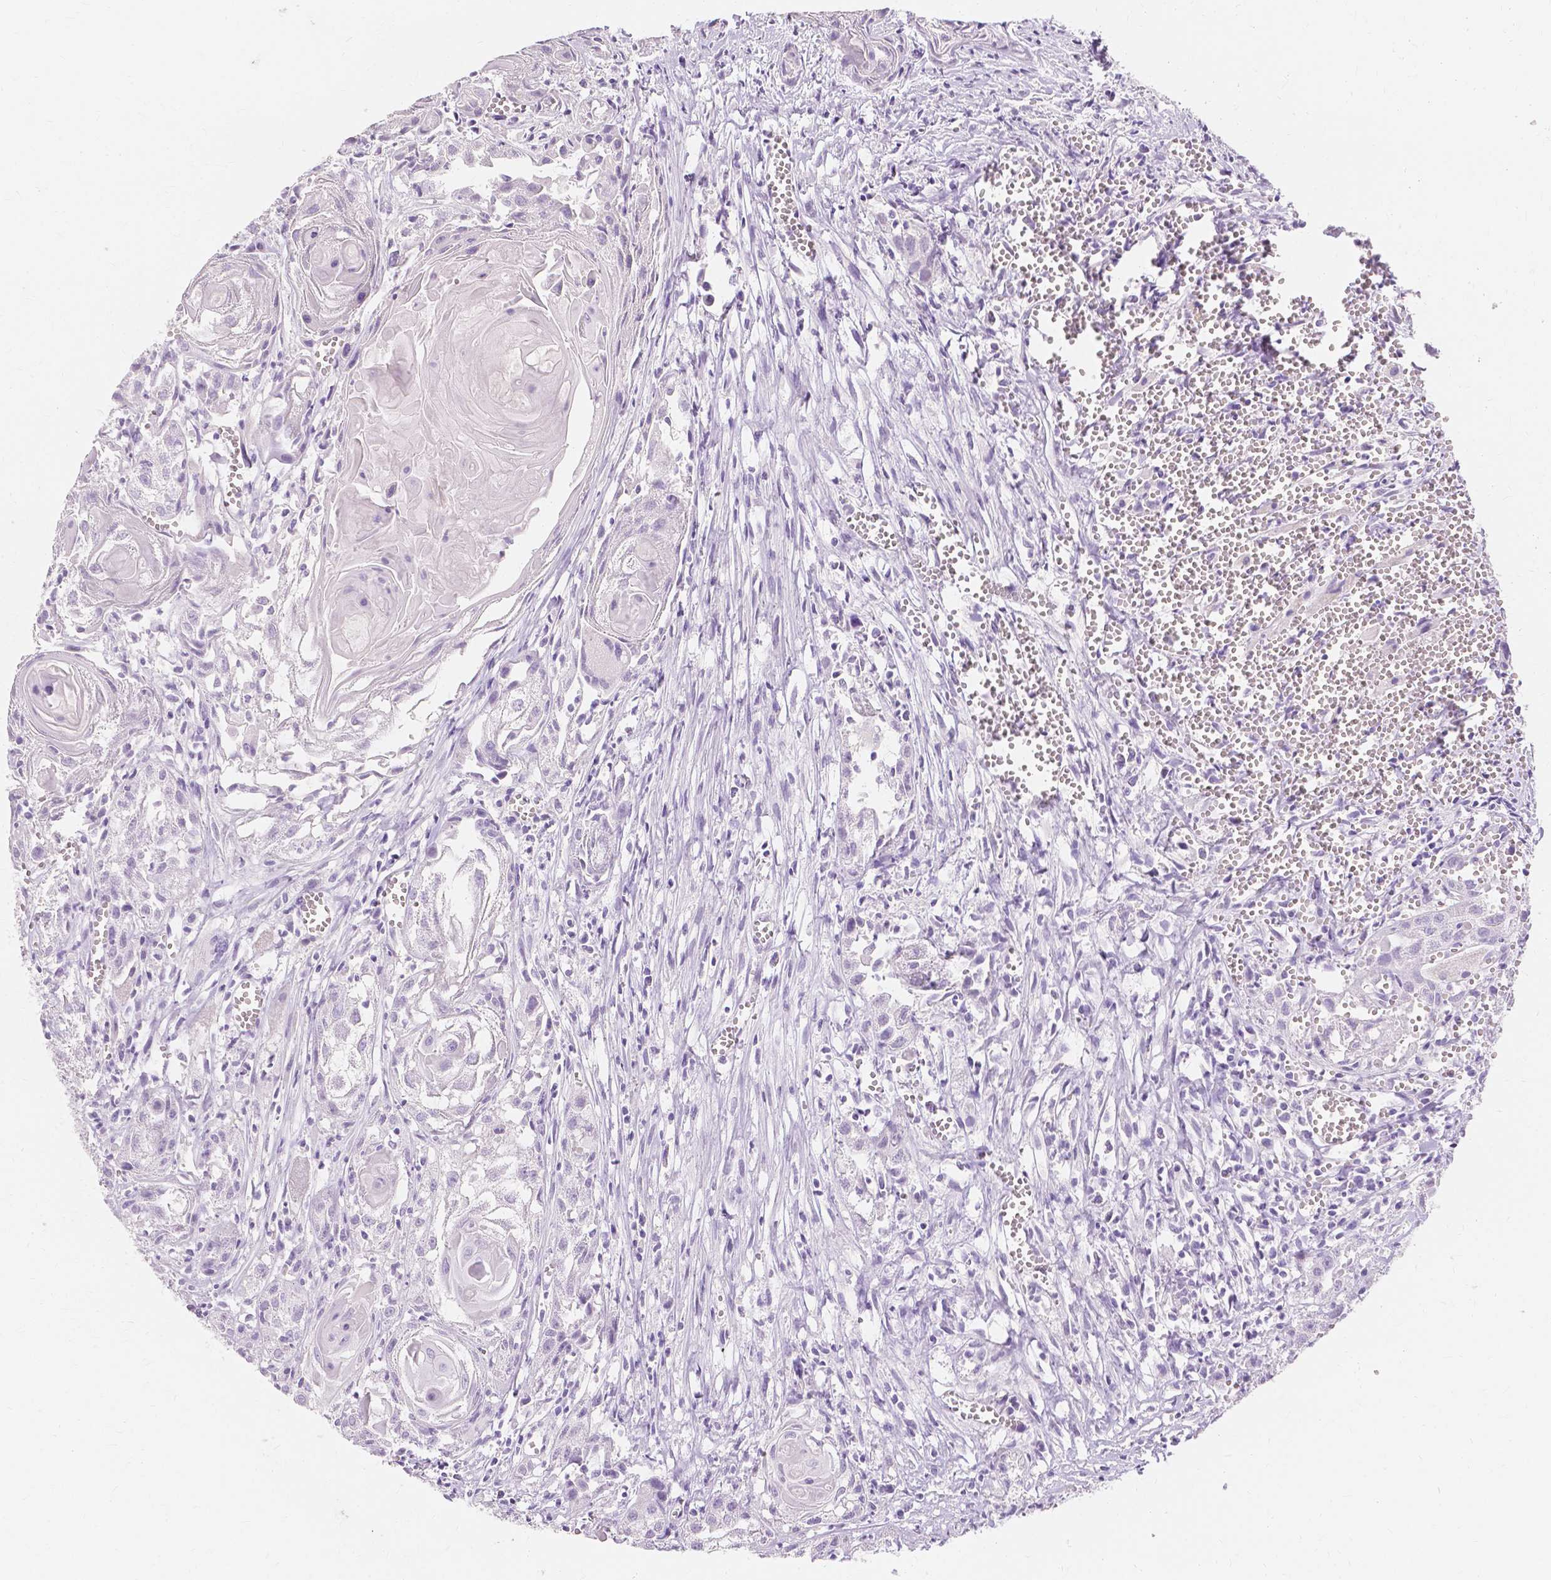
{"staining": {"intensity": "negative", "quantity": "none", "location": "none"}, "tissue": "head and neck cancer", "cell_type": "Tumor cells", "image_type": "cancer", "snomed": [{"axis": "morphology", "description": "Squamous cell carcinoma, NOS"}, {"axis": "topography", "description": "Head-Neck"}], "caption": "Head and neck cancer (squamous cell carcinoma) was stained to show a protein in brown. There is no significant staining in tumor cells. (DAB IHC, high magnification).", "gene": "MUC12", "patient": {"sex": "female", "age": 80}}